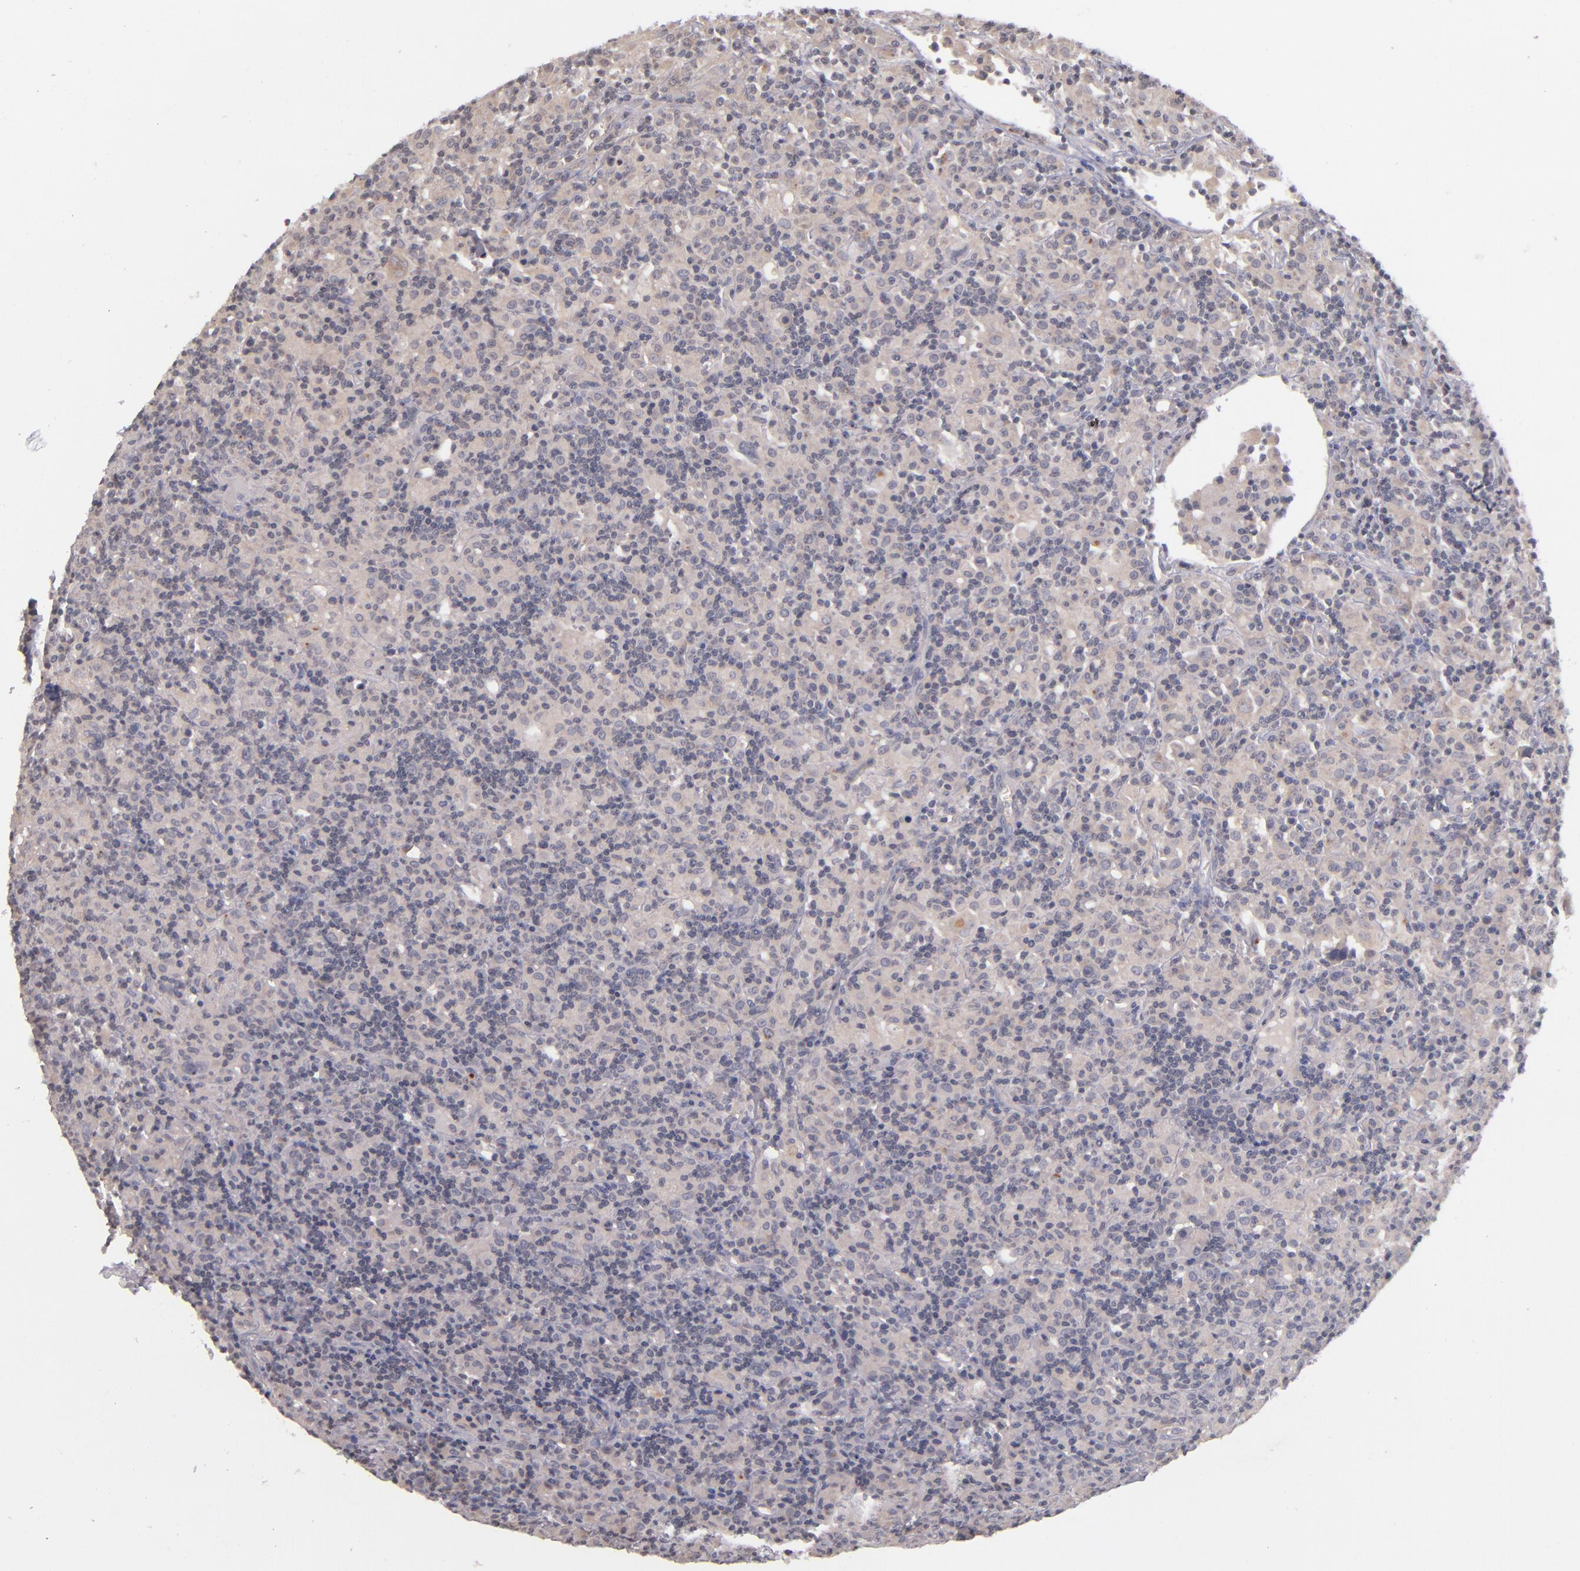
{"staining": {"intensity": "negative", "quantity": "none", "location": "none"}, "tissue": "lymphoma", "cell_type": "Tumor cells", "image_type": "cancer", "snomed": [{"axis": "morphology", "description": "Hodgkin's disease, NOS"}, {"axis": "topography", "description": "Lymph node"}], "caption": "Immunohistochemistry (IHC) histopathology image of neoplastic tissue: human Hodgkin's disease stained with DAB exhibits no significant protein staining in tumor cells.", "gene": "TSC2", "patient": {"sex": "male", "age": 46}}